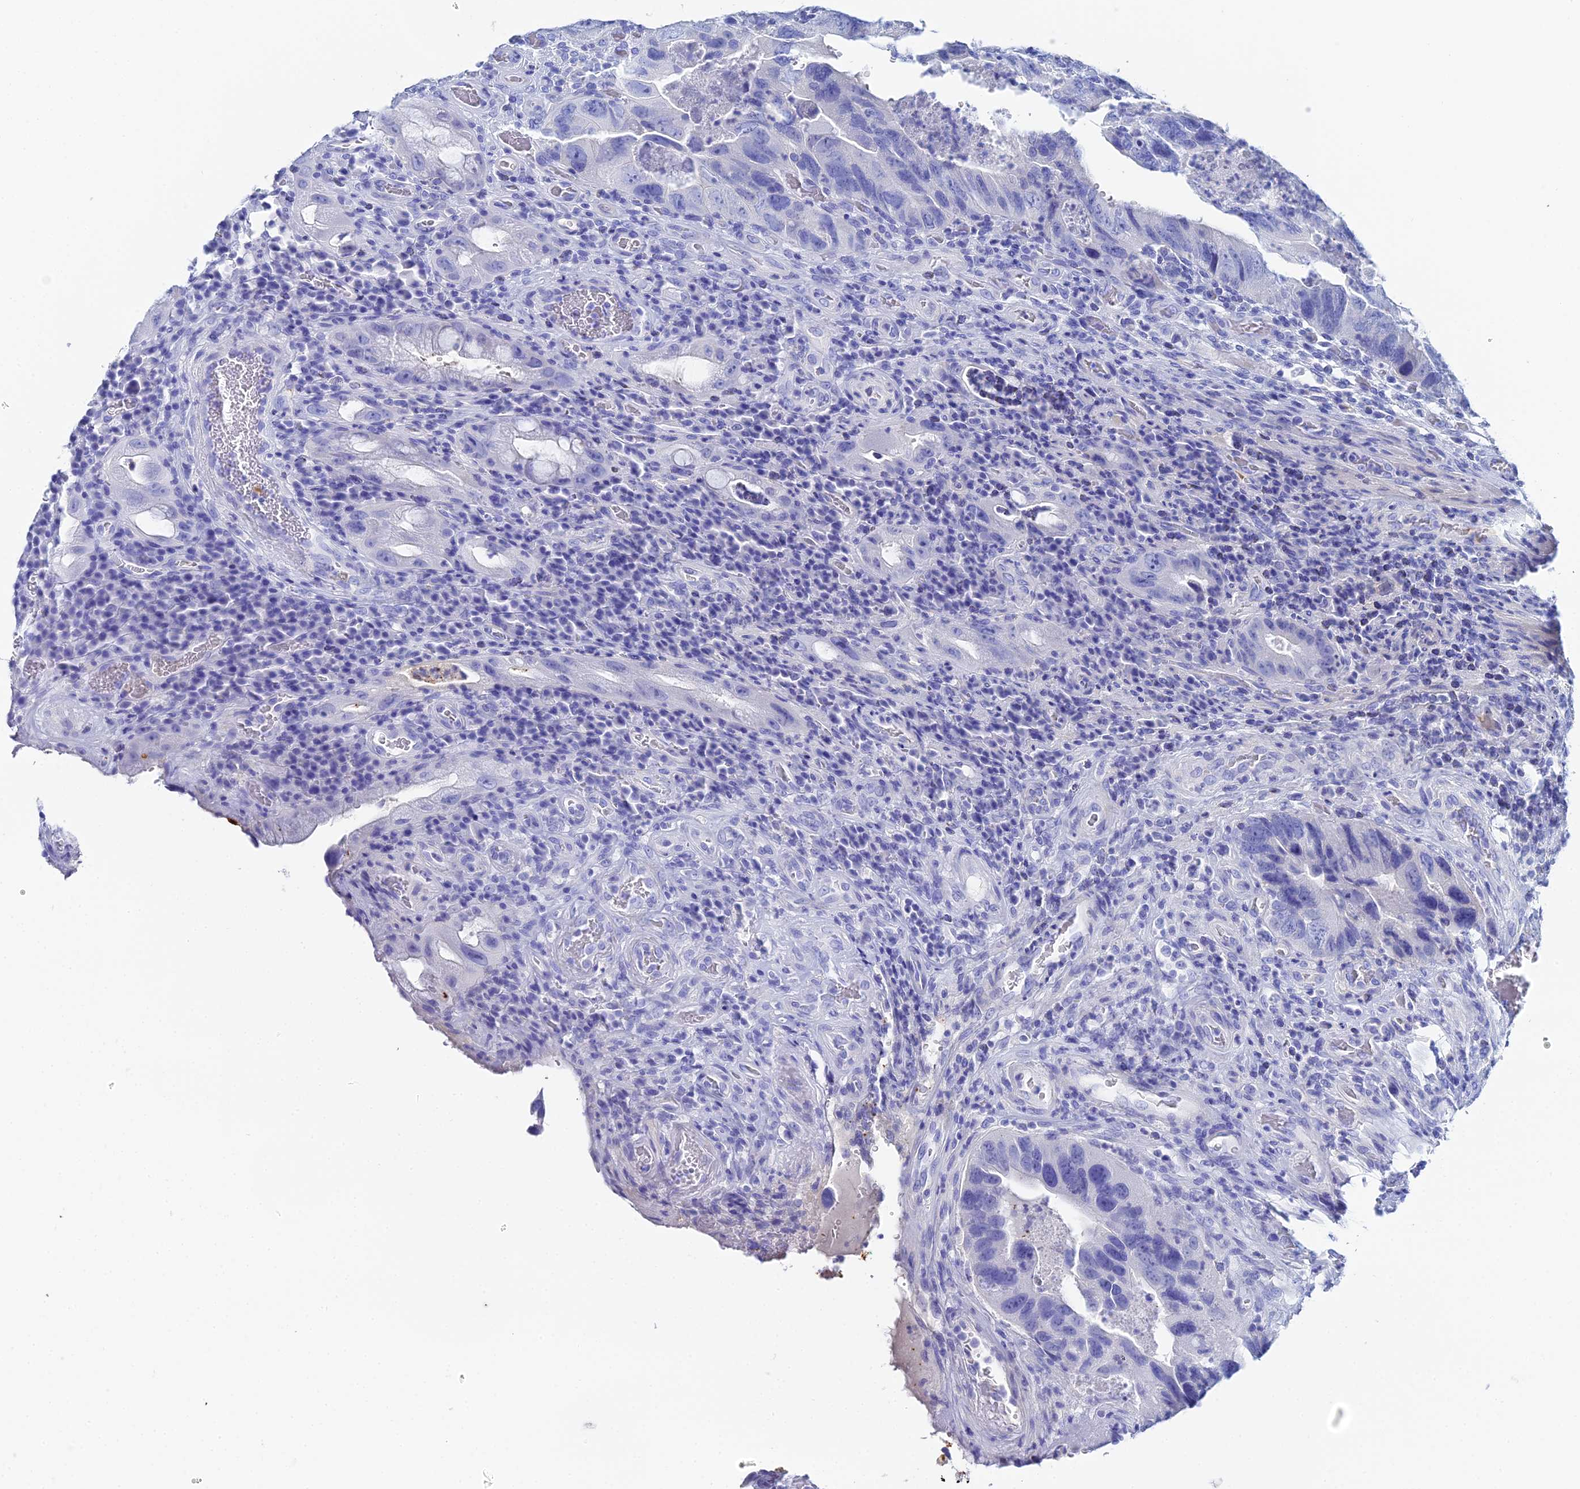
{"staining": {"intensity": "negative", "quantity": "none", "location": "none"}, "tissue": "colorectal cancer", "cell_type": "Tumor cells", "image_type": "cancer", "snomed": [{"axis": "morphology", "description": "Adenocarcinoma, NOS"}, {"axis": "topography", "description": "Rectum"}], "caption": "Immunohistochemistry image of human colorectal cancer (adenocarcinoma) stained for a protein (brown), which shows no expression in tumor cells. Nuclei are stained in blue.", "gene": "CELA3A", "patient": {"sex": "male", "age": 63}}